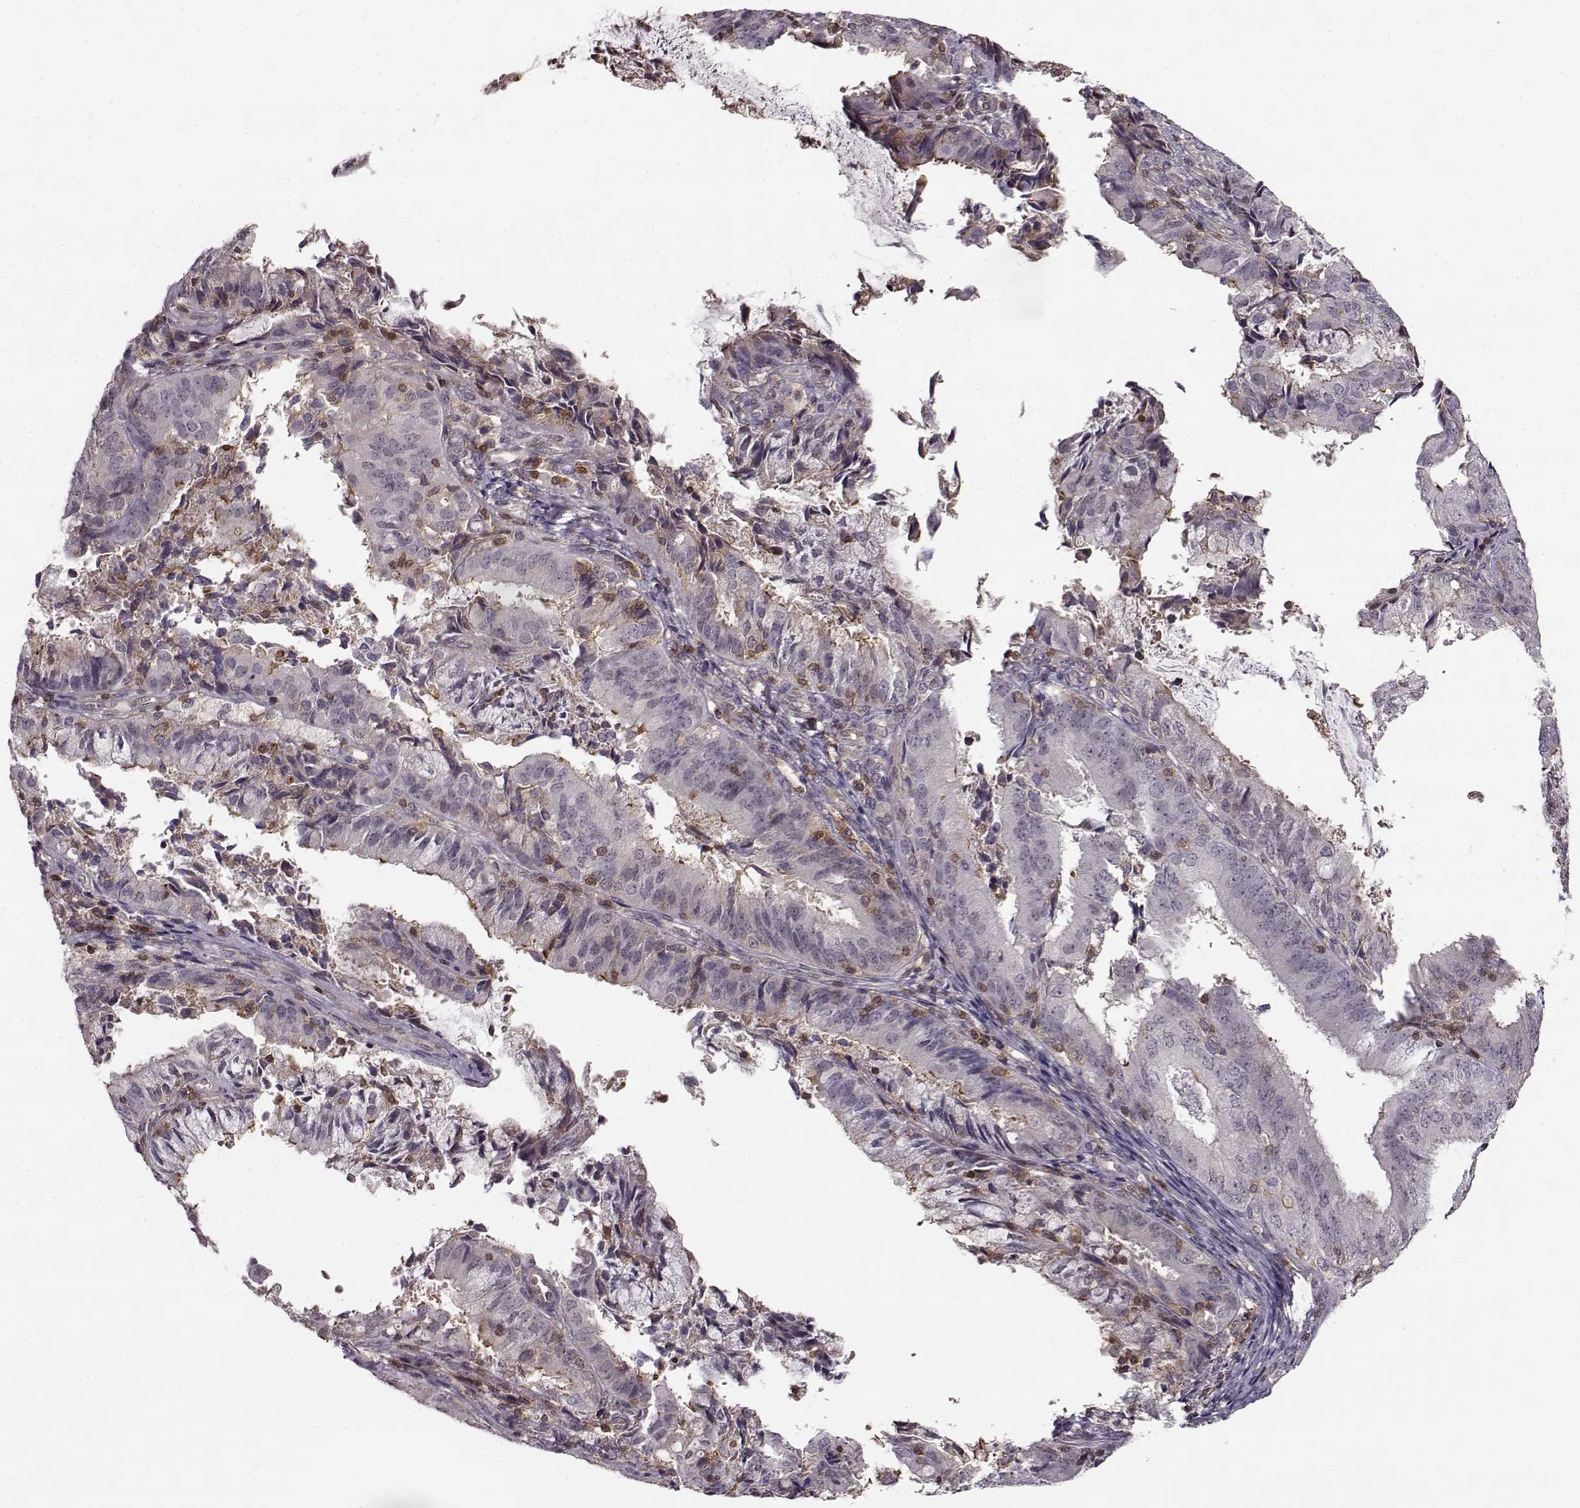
{"staining": {"intensity": "negative", "quantity": "none", "location": "none"}, "tissue": "endometrial cancer", "cell_type": "Tumor cells", "image_type": "cancer", "snomed": [{"axis": "morphology", "description": "Adenocarcinoma, NOS"}, {"axis": "topography", "description": "Endometrium"}], "caption": "This is an immunohistochemistry image of human endometrial cancer (adenocarcinoma). There is no staining in tumor cells.", "gene": "MFSD1", "patient": {"sex": "female", "age": 57}}